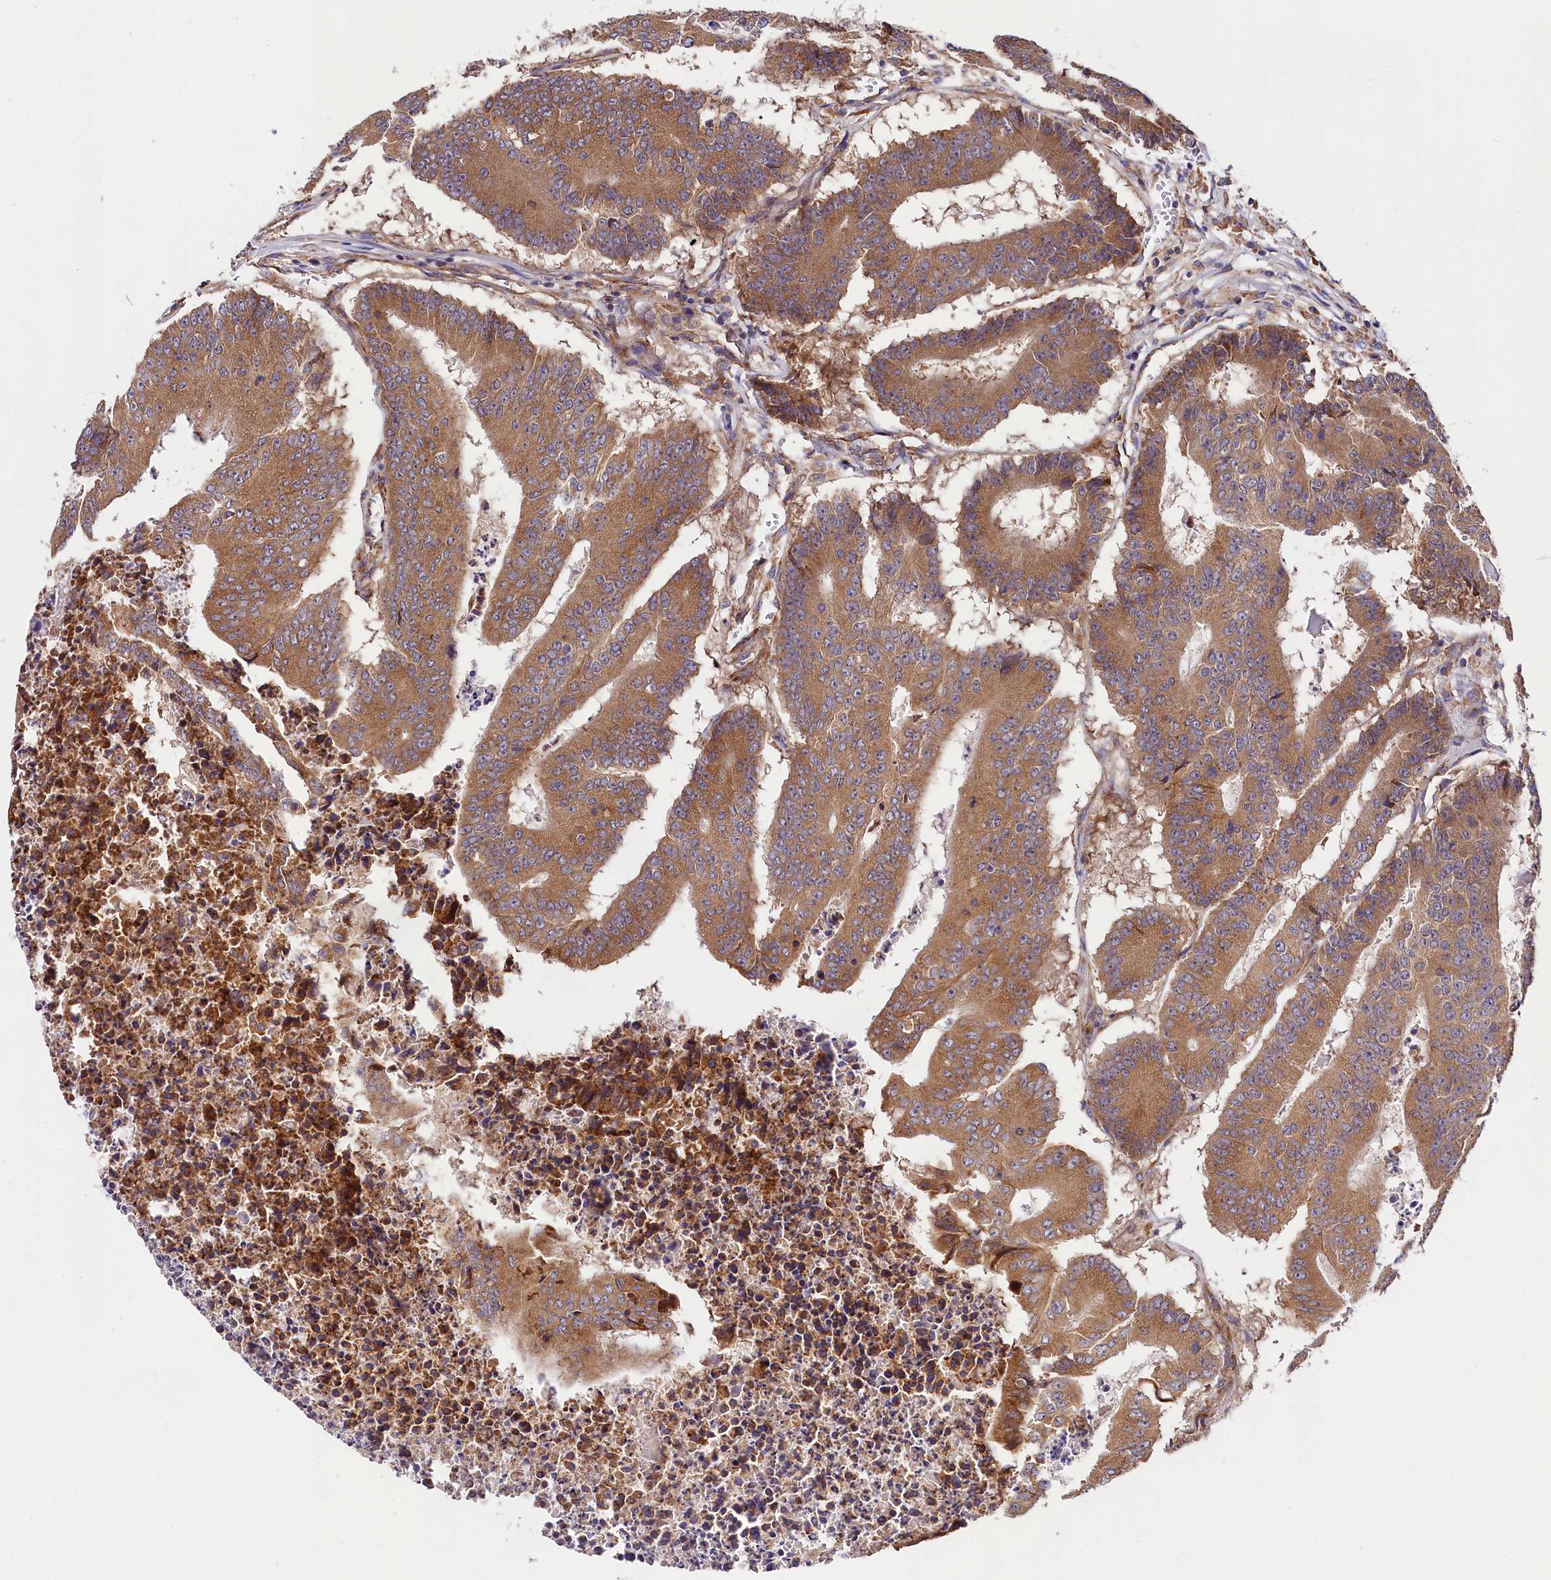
{"staining": {"intensity": "moderate", "quantity": ">75%", "location": "cytoplasmic/membranous"}, "tissue": "colorectal cancer", "cell_type": "Tumor cells", "image_type": "cancer", "snomed": [{"axis": "morphology", "description": "Adenocarcinoma, NOS"}, {"axis": "topography", "description": "Colon"}], "caption": "Tumor cells demonstrate moderate cytoplasmic/membranous positivity in about >75% of cells in colorectal cancer.", "gene": "SPG11", "patient": {"sex": "male", "age": 87}}